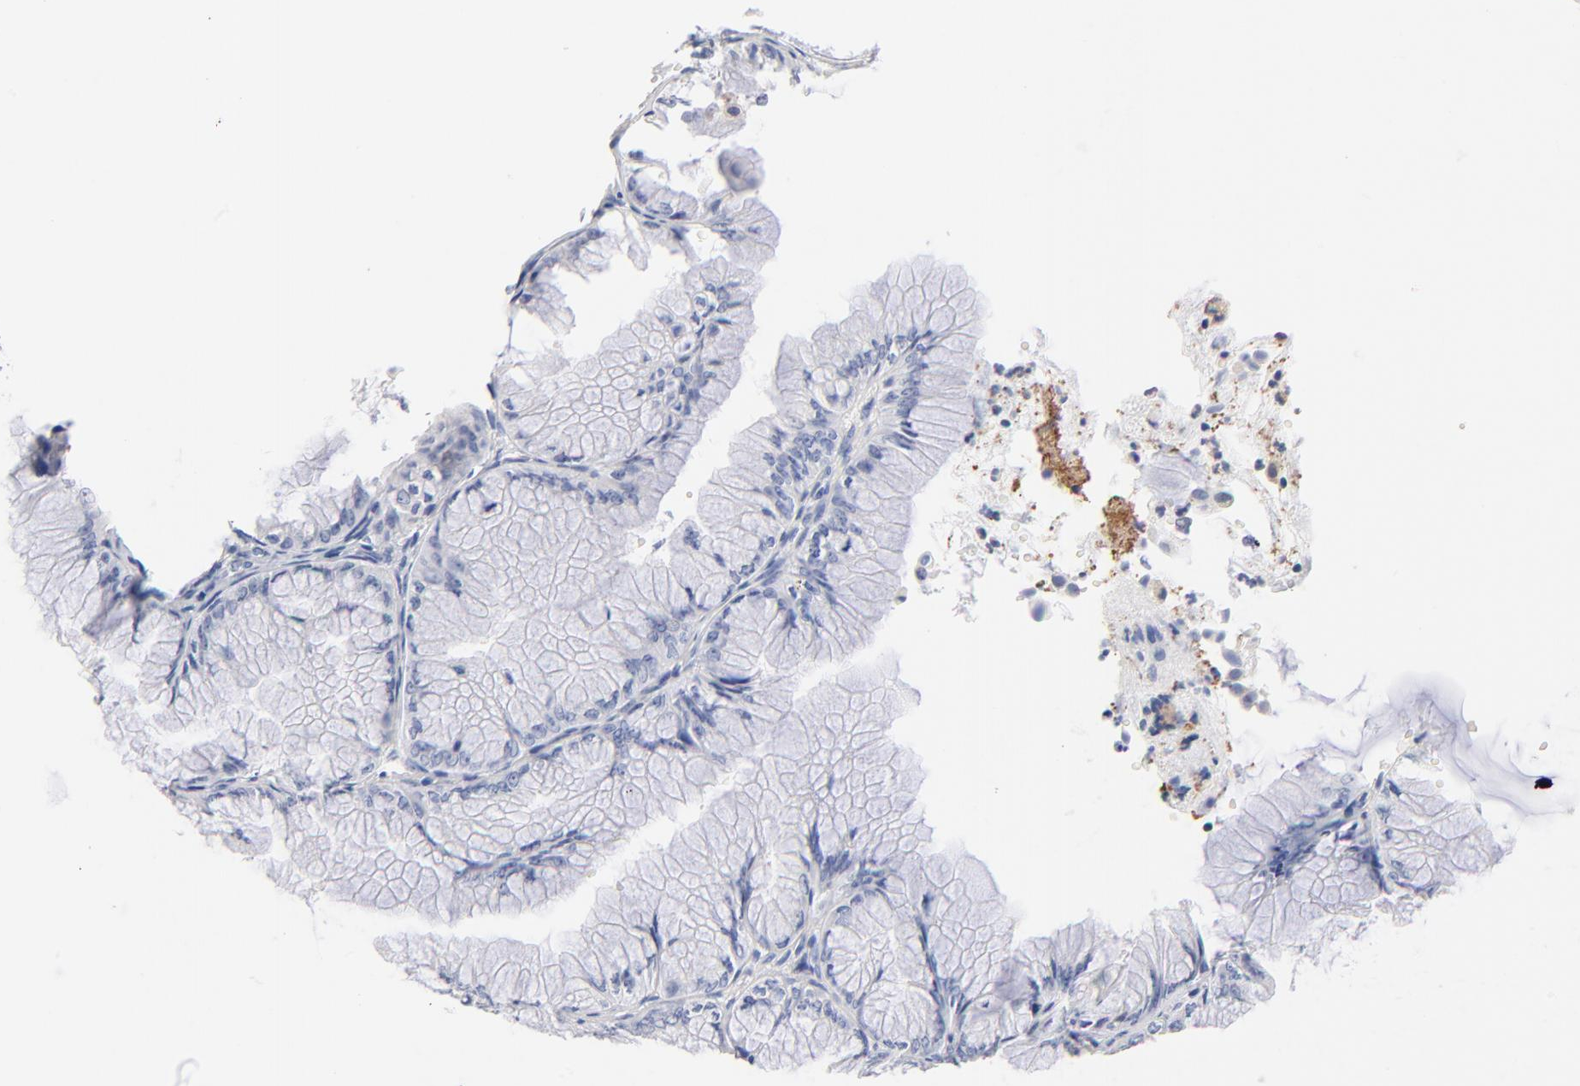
{"staining": {"intensity": "negative", "quantity": "none", "location": "none"}, "tissue": "ovarian cancer", "cell_type": "Tumor cells", "image_type": "cancer", "snomed": [{"axis": "morphology", "description": "Cystadenocarcinoma, mucinous, NOS"}, {"axis": "topography", "description": "Ovary"}], "caption": "Micrograph shows no protein expression in tumor cells of ovarian cancer (mucinous cystadenocarcinoma) tissue.", "gene": "ITGA8", "patient": {"sex": "female", "age": 63}}